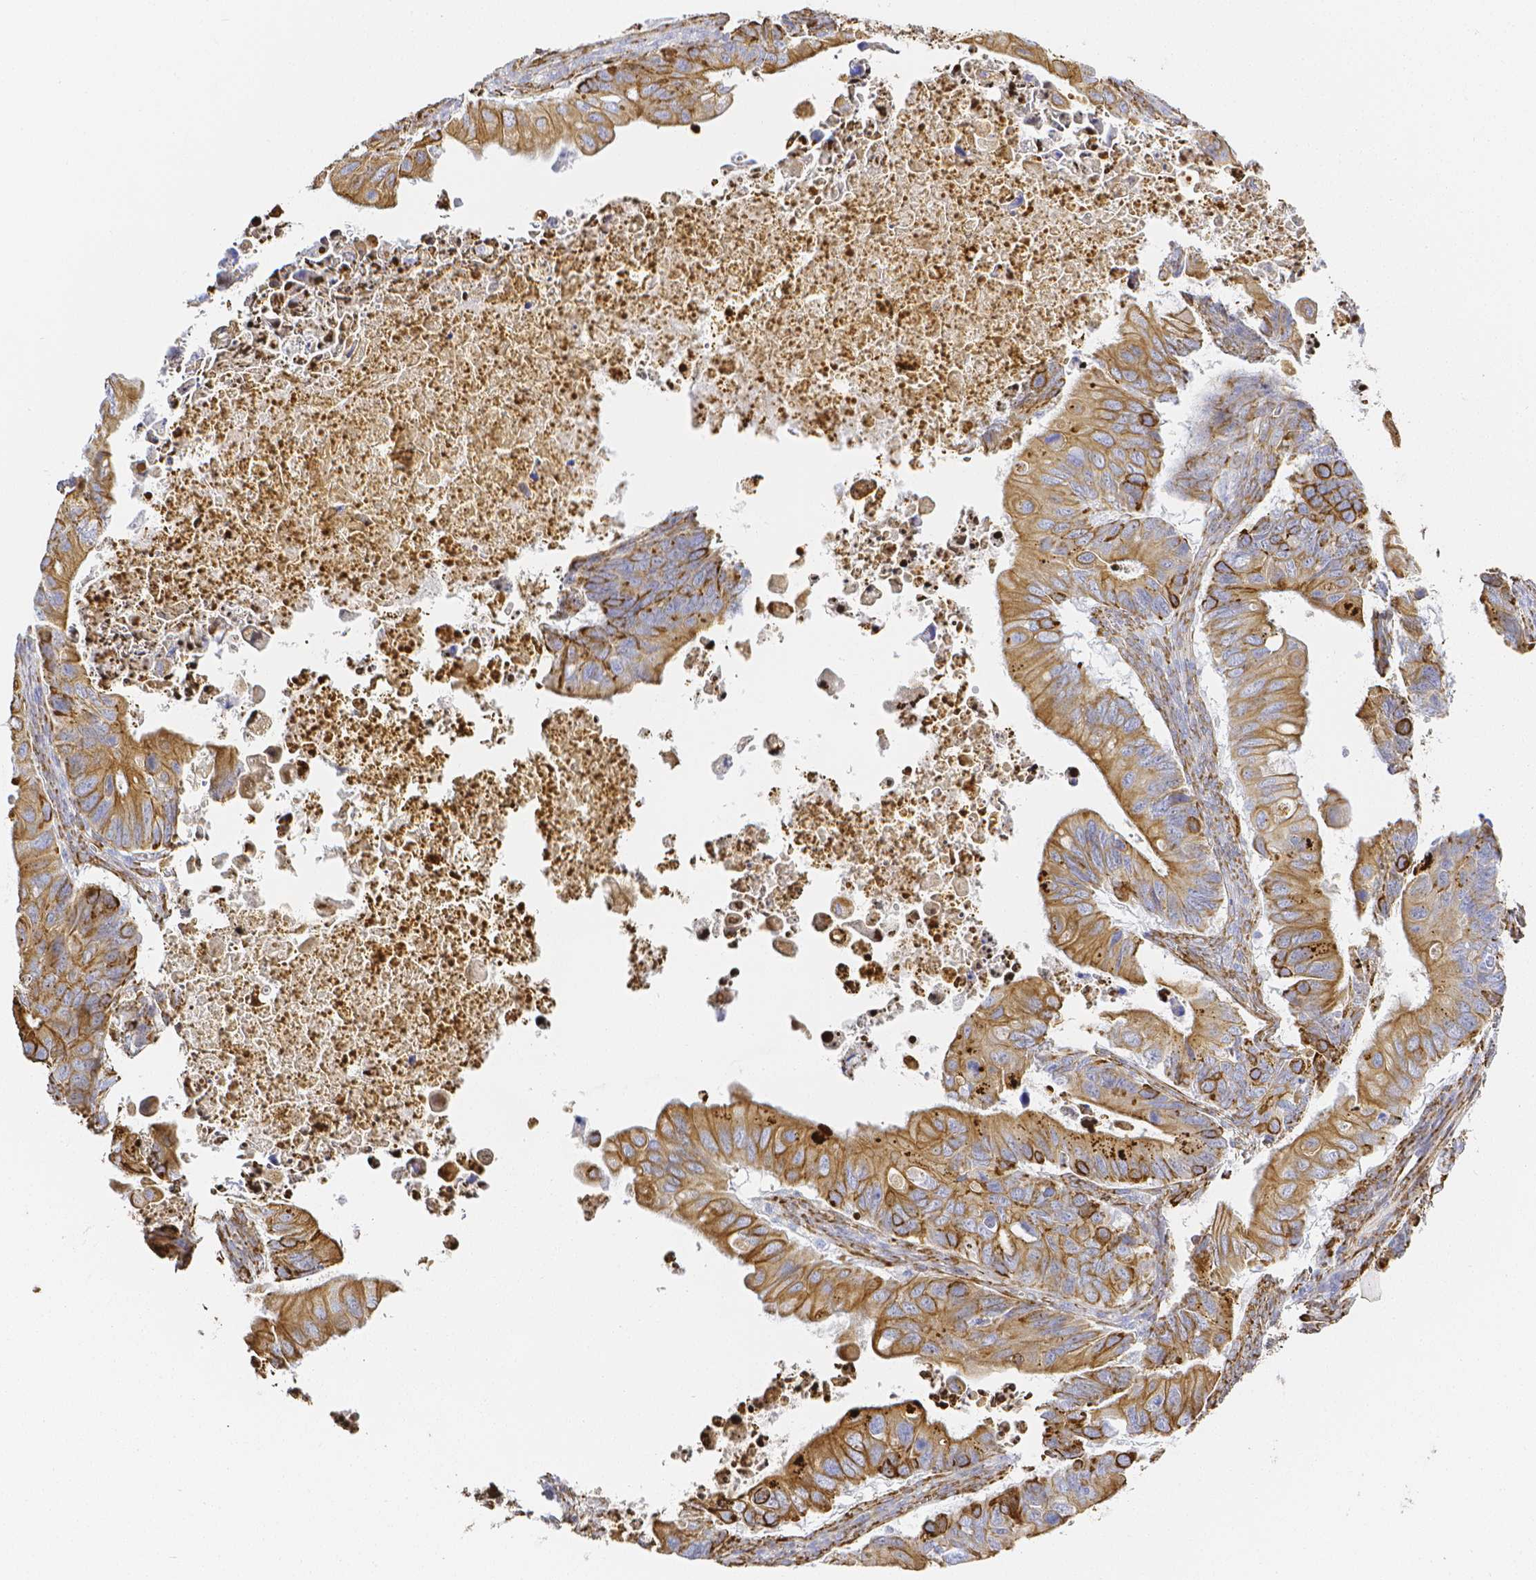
{"staining": {"intensity": "moderate", "quantity": ">75%", "location": "cytoplasmic/membranous"}, "tissue": "ovarian cancer", "cell_type": "Tumor cells", "image_type": "cancer", "snomed": [{"axis": "morphology", "description": "Cystadenocarcinoma, mucinous, NOS"}, {"axis": "topography", "description": "Ovary"}], "caption": "Ovarian cancer (mucinous cystadenocarcinoma) tissue demonstrates moderate cytoplasmic/membranous staining in approximately >75% of tumor cells", "gene": "SMURF1", "patient": {"sex": "female", "age": 64}}